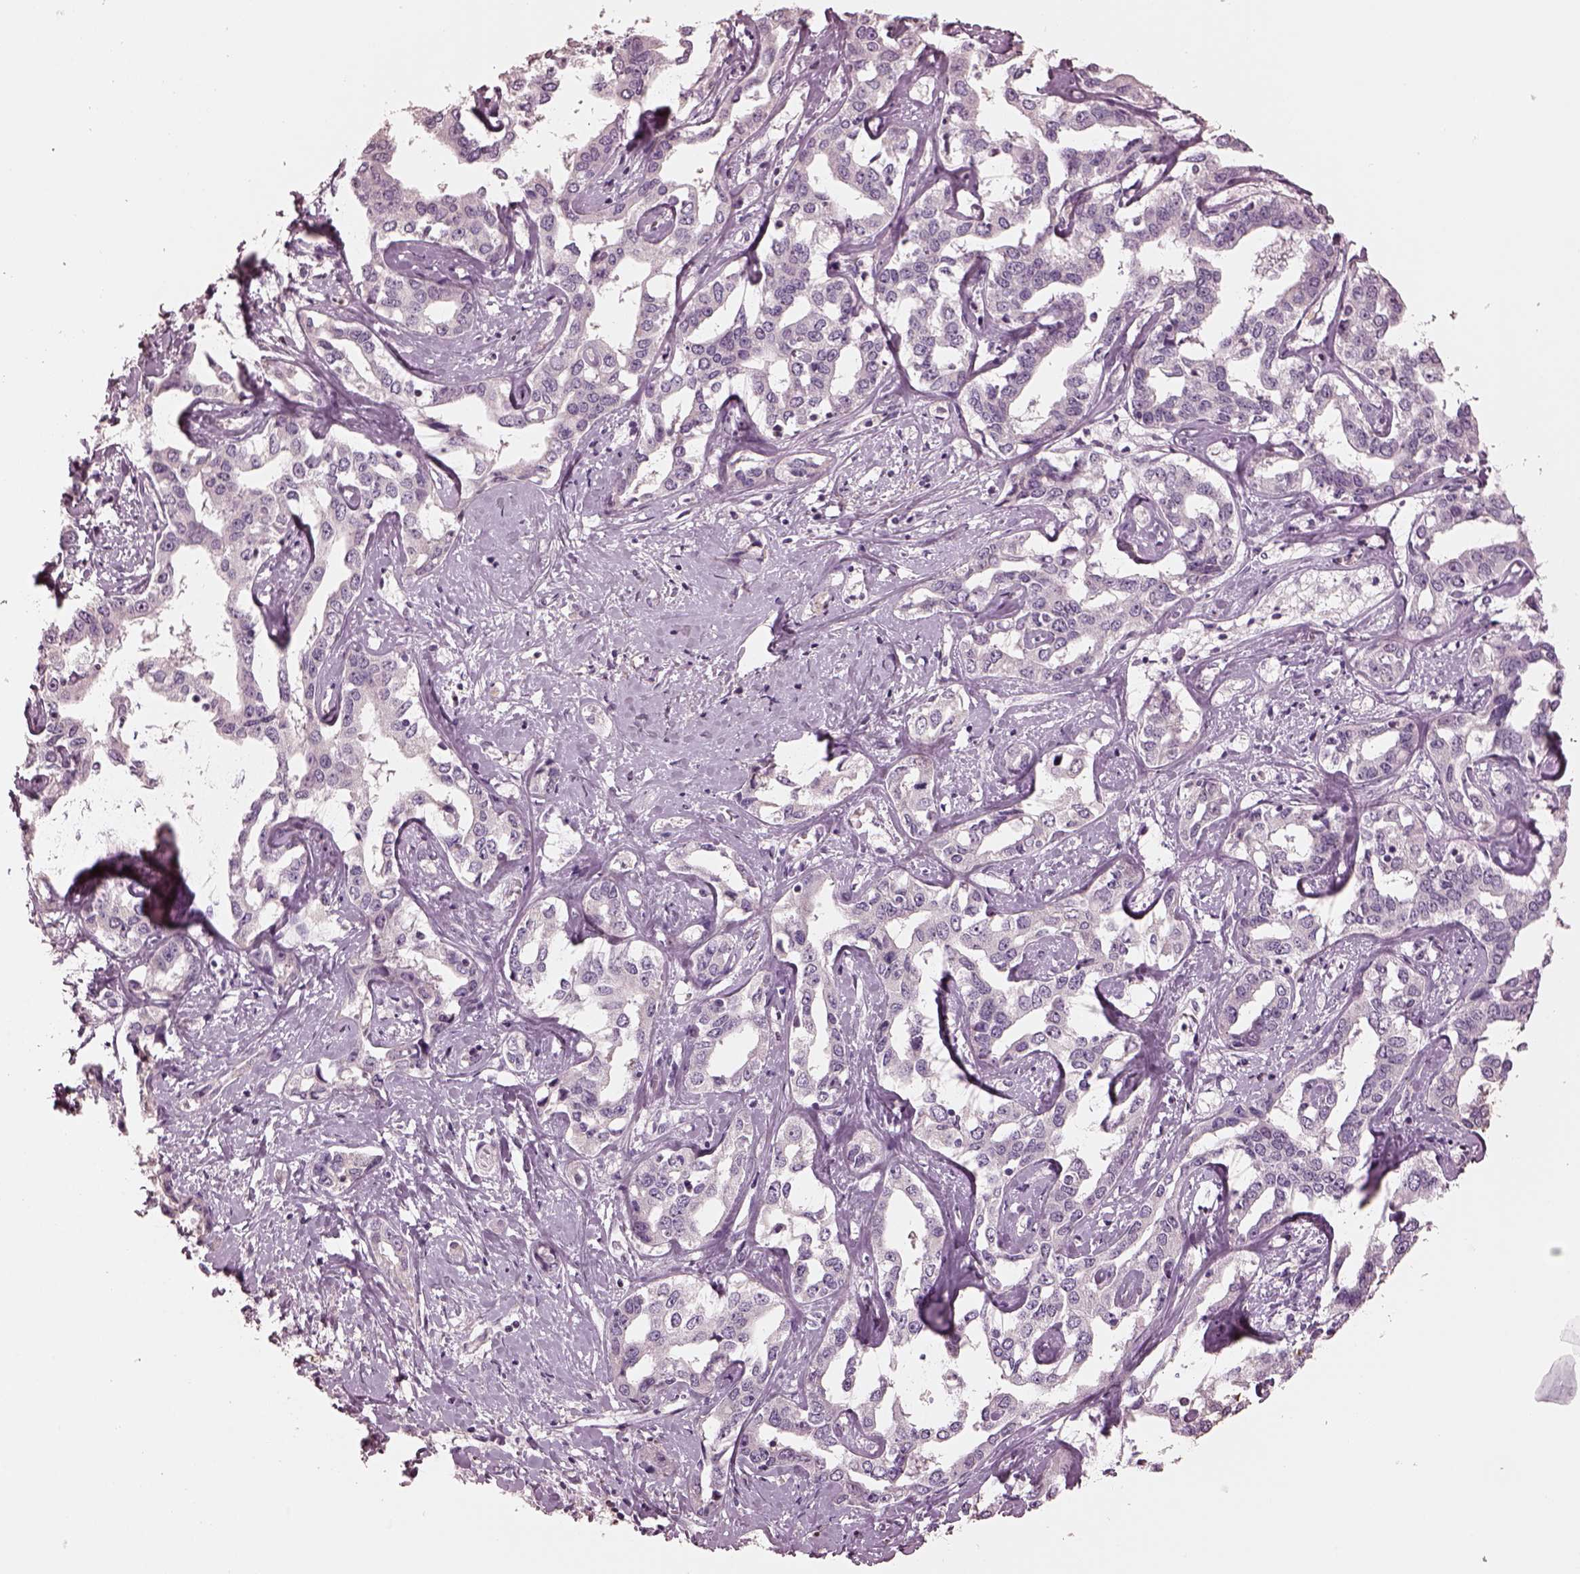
{"staining": {"intensity": "negative", "quantity": "none", "location": "none"}, "tissue": "liver cancer", "cell_type": "Tumor cells", "image_type": "cancer", "snomed": [{"axis": "morphology", "description": "Cholangiocarcinoma"}, {"axis": "topography", "description": "Liver"}], "caption": "IHC micrograph of neoplastic tissue: human liver cholangiocarcinoma stained with DAB (3,3'-diaminobenzidine) shows no significant protein expression in tumor cells.", "gene": "OPTC", "patient": {"sex": "male", "age": 59}}